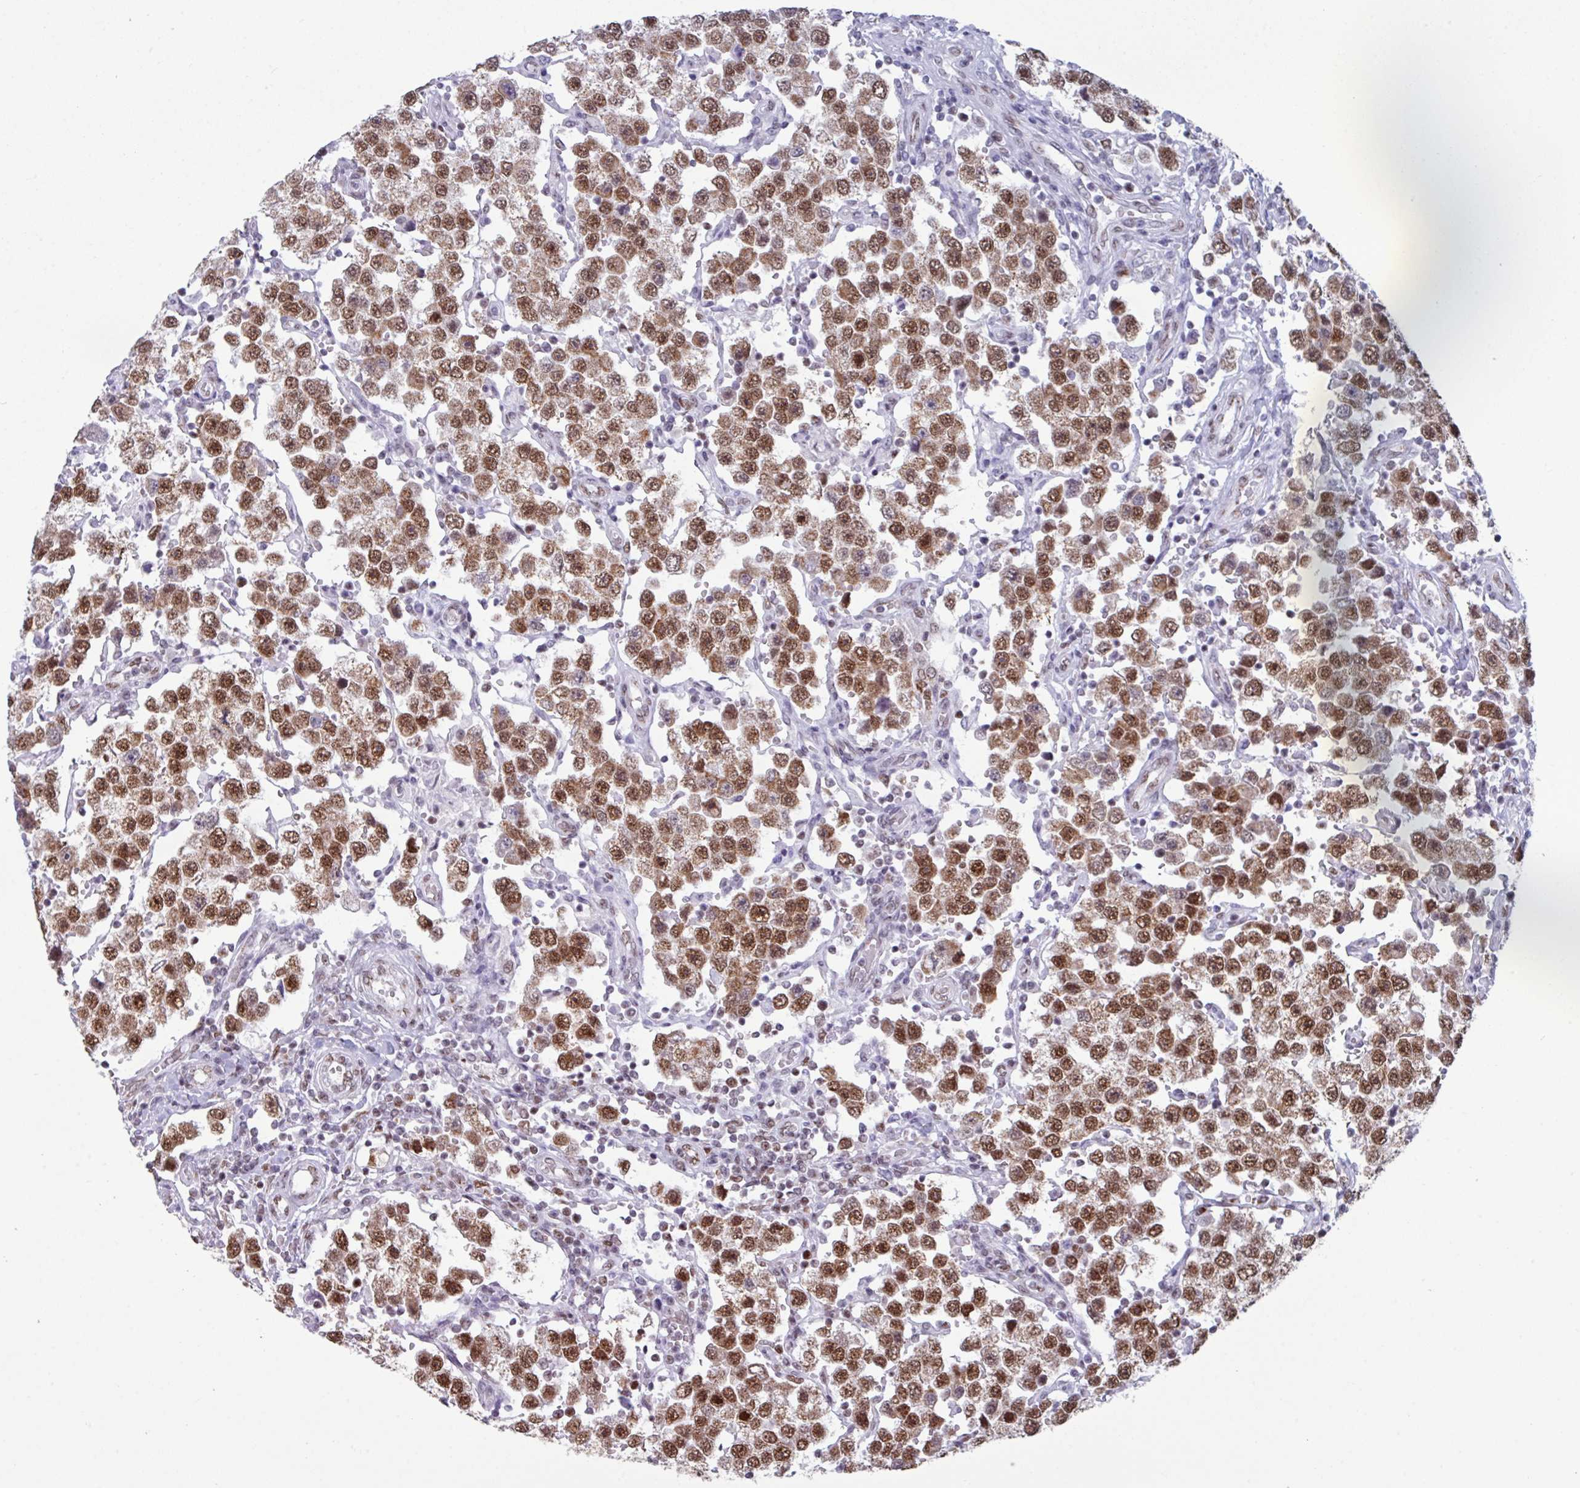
{"staining": {"intensity": "moderate", "quantity": ">75%", "location": "nuclear"}, "tissue": "testis cancer", "cell_type": "Tumor cells", "image_type": "cancer", "snomed": [{"axis": "morphology", "description": "Seminoma, NOS"}, {"axis": "topography", "description": "Testis"}], "caption": "A high-resolution histopathology image shows immunohistochemistry (IHC) staining of testis cancer, which demonstrates moderate nuclear positivity in about >75% of tumor cells. The protein is shown in brown color, while the nuclei are stained blue.", "gene": "PUF60", "patient": {"sex": "male", "age": 37}}